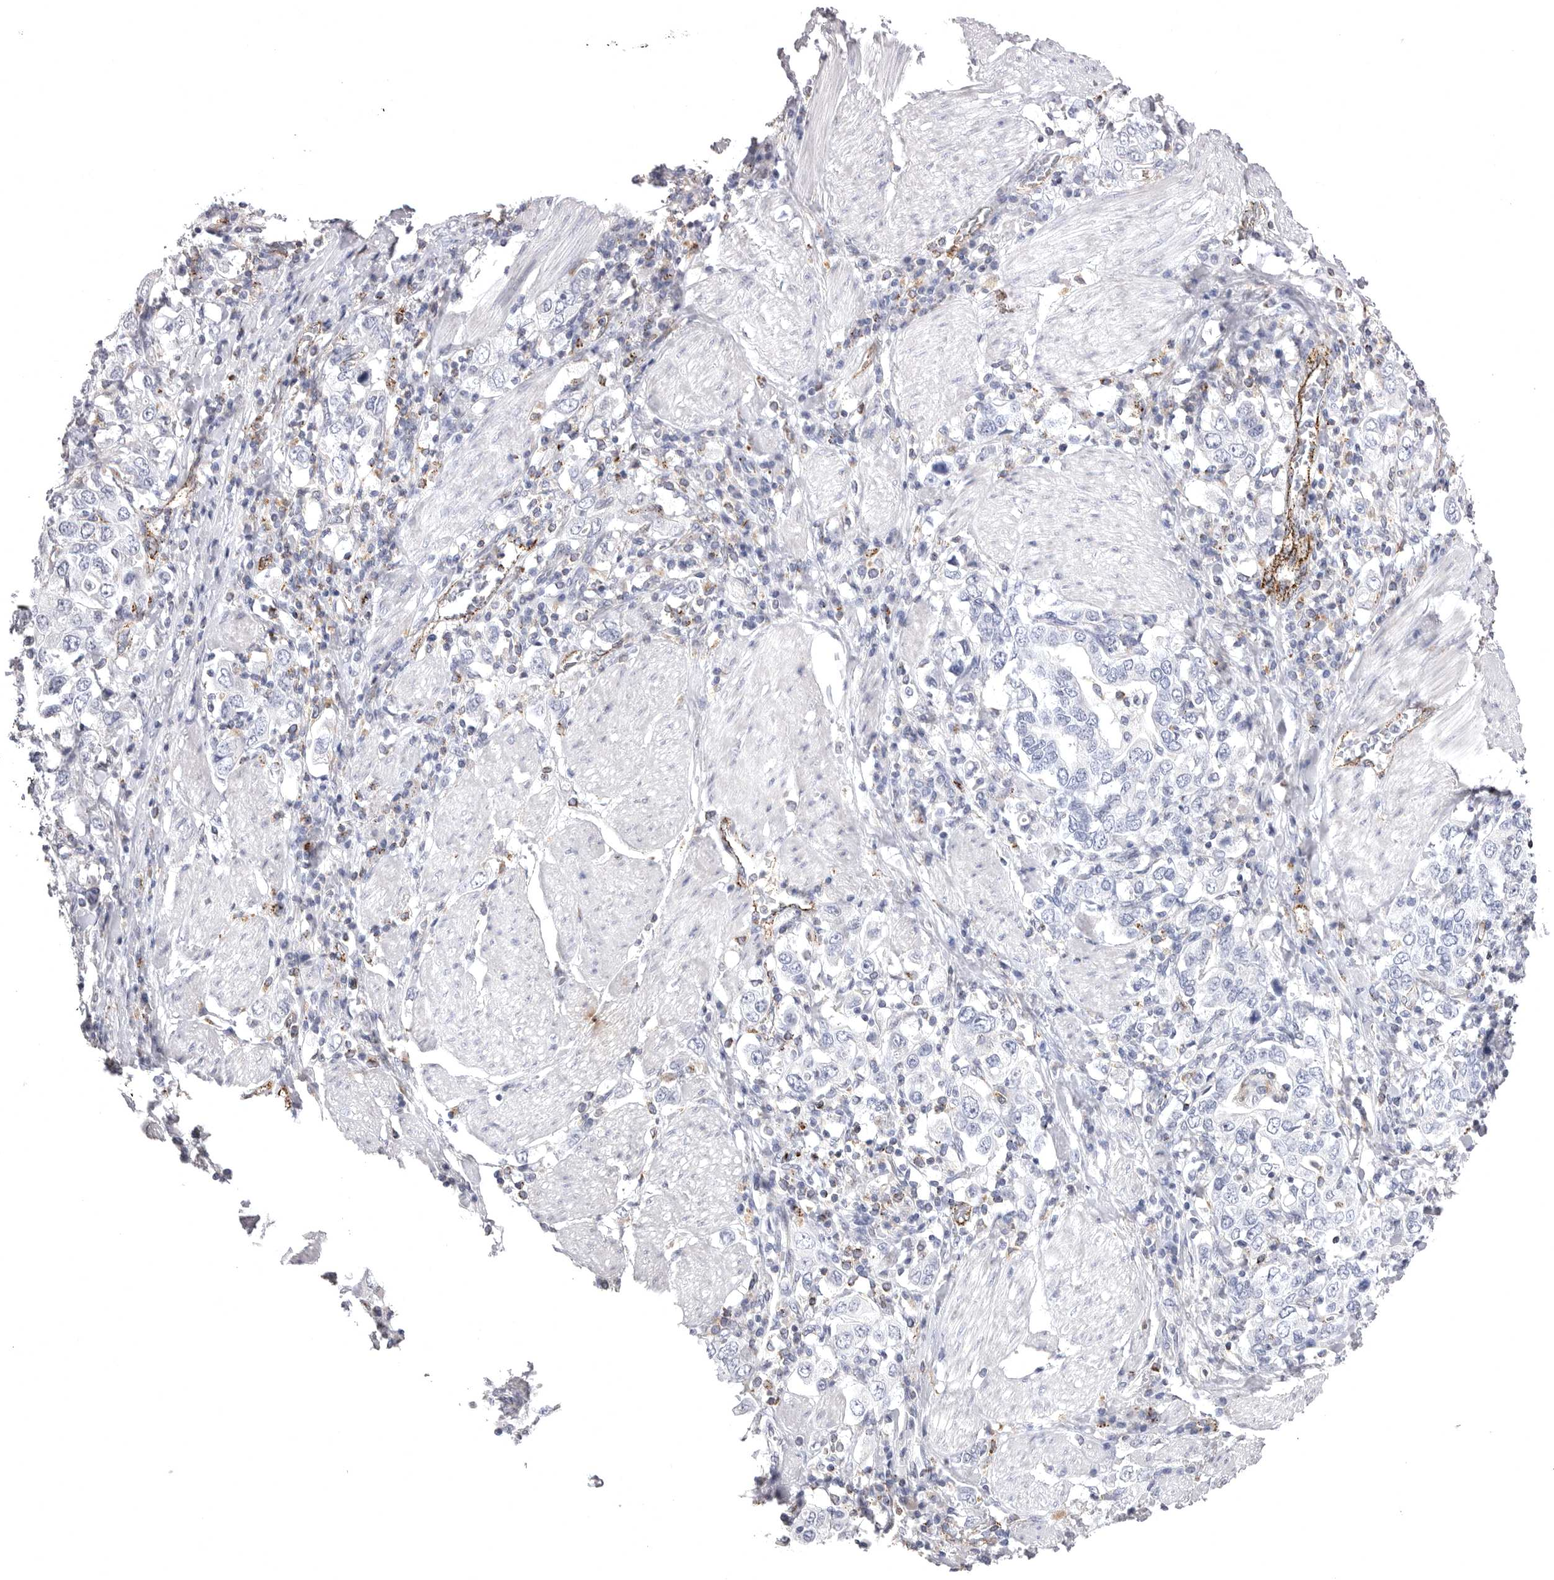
{"staining": {"intensity": "negative", "quantity": "none", "location": "none"}, "tissue": "stomach cancer", "cell_type": "Tumor cells", "image_type": "cancer", "snomed": [{"axis": "morphology", "description": "Adenocarcinoma, NOS"}, {"axis": "topography", "description": "Stomach, upper"}], "caption": "Protein analysis of stomach adenocarcinoma demonstrates no significant staining in tumor cells.", "gene": "PSPN", "patient": {"sex": "male", "age": 62}}